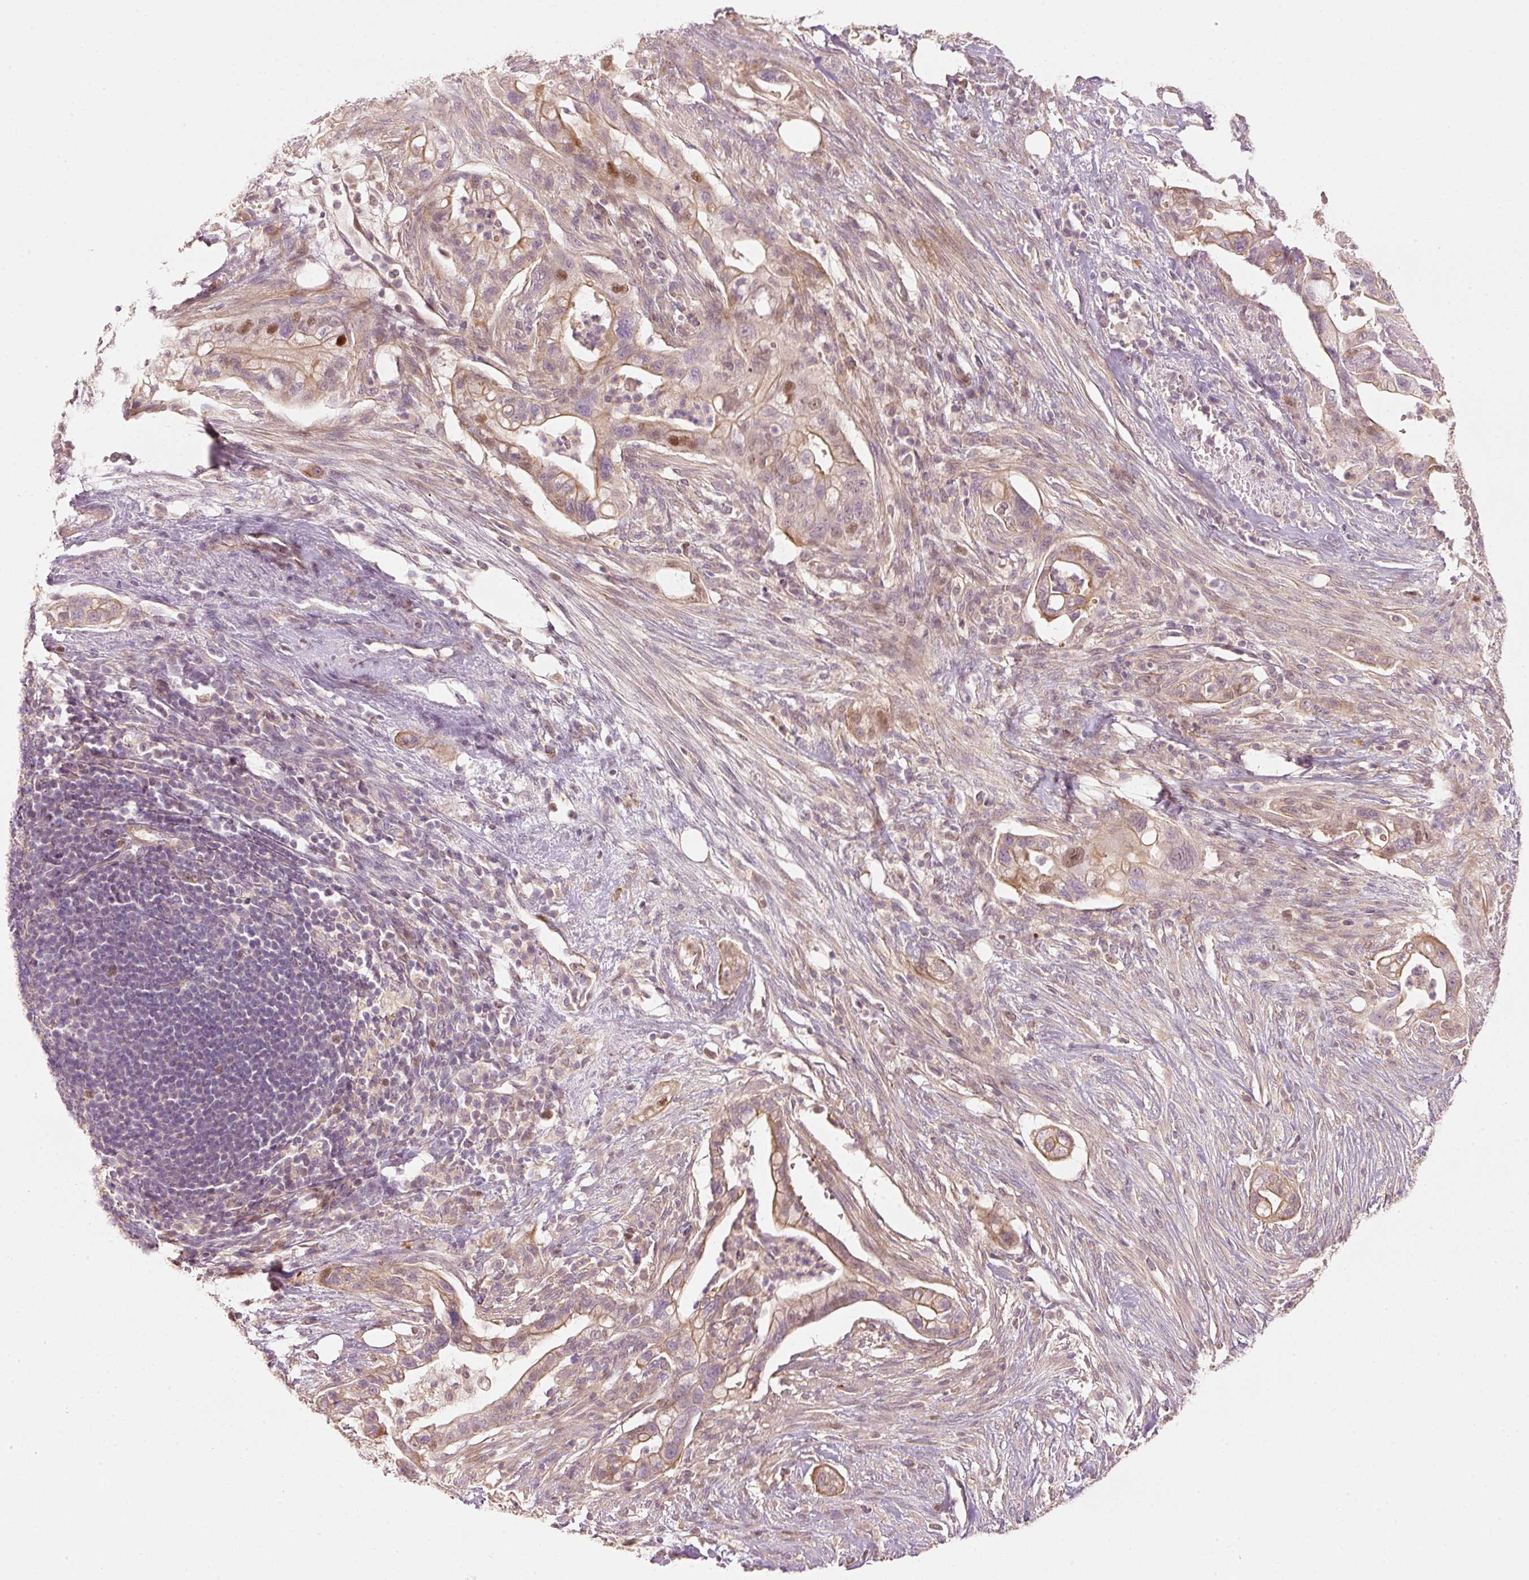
{"staining": {"intensity": "moderate", "quantity": "25%-75%", "location": "cytoplasmic/membranous,nuclear"}, "tissue": "pancreatic cancer", "cell_type": "Tumor cells", "image_type": "cancer", "snomed": [{"axis": "morphology", "description": "Adenocarcinoma, NOS"}, {"axis": "topography", "description": "Pancreas"}], "caption": "Protein analysis of pancreatic cancer (adenocarcinoma) tissue demonstrates moderate cytoplasmic/membranous and nuclear expression in about 25%-75% of tumor cells.", "gene": "TREX2", "patient": {"sex": "male", "age": 44}}